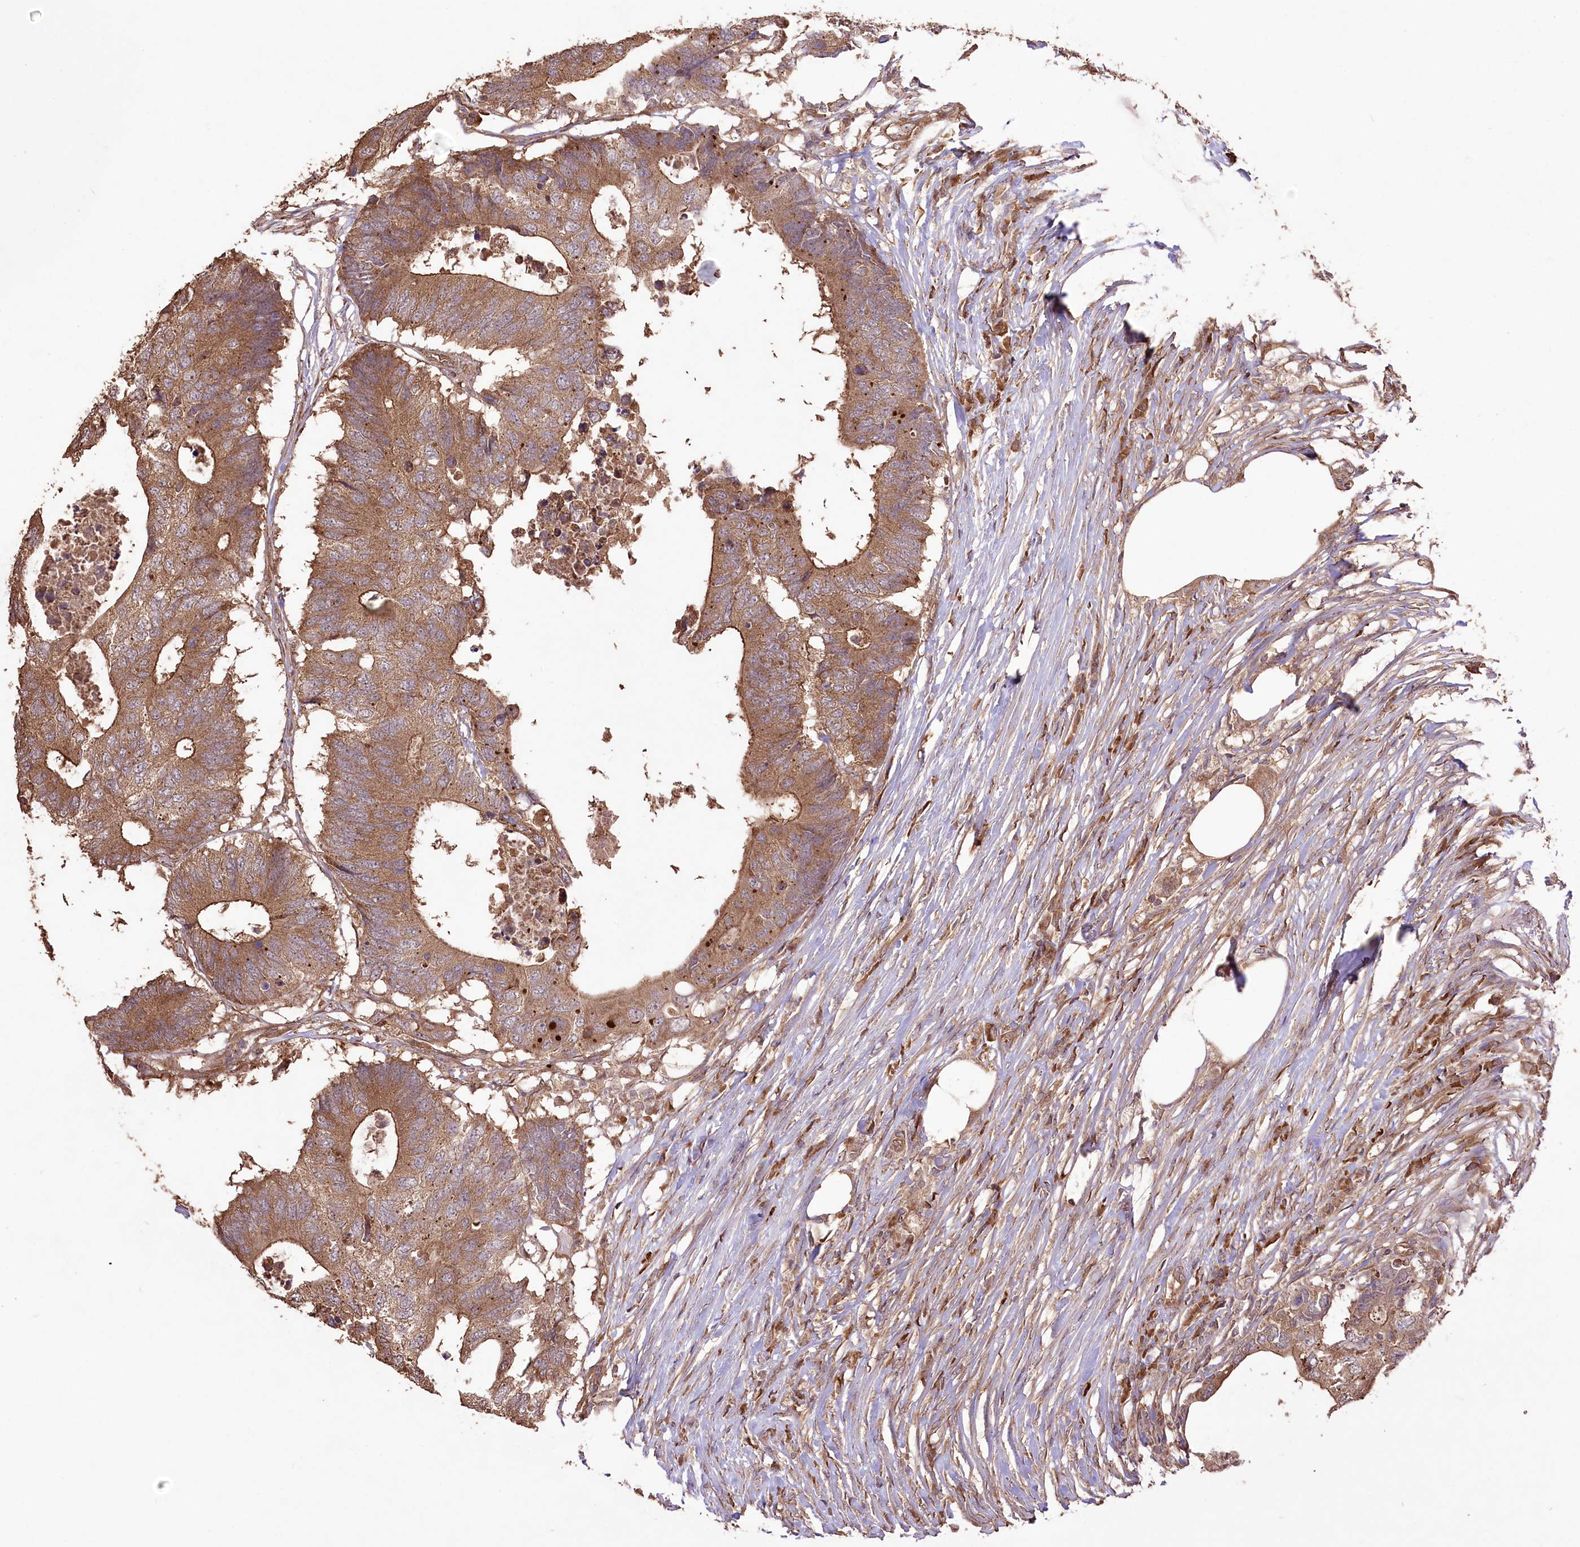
{"staining": {"intensity": "moderate", "quantity": ">75%", "location": "cytoplasmic/membranous"}, "tissue": "colorectal cancer", "cell_type": "Tumor cells", "image_type": "cancer", "snomed": [{"axis": "morphology", "description": "Adenocarcinoma, NOS"}, {"axis": "topography", "description": "Colon"}], "caption": "Immunohistochemistry (IHC) micrograph of neoplastic tissue: adenocarcinoma (colorectal) stained using IHC displays medium levels of moderate protein expression localized specifically in the cytoplasmic/membranous of tumor cells, appearing as a cytoplasmic/membranous brown color.", "gene": "PRSS53", "patient": {"sex": "male", "age": 71}}